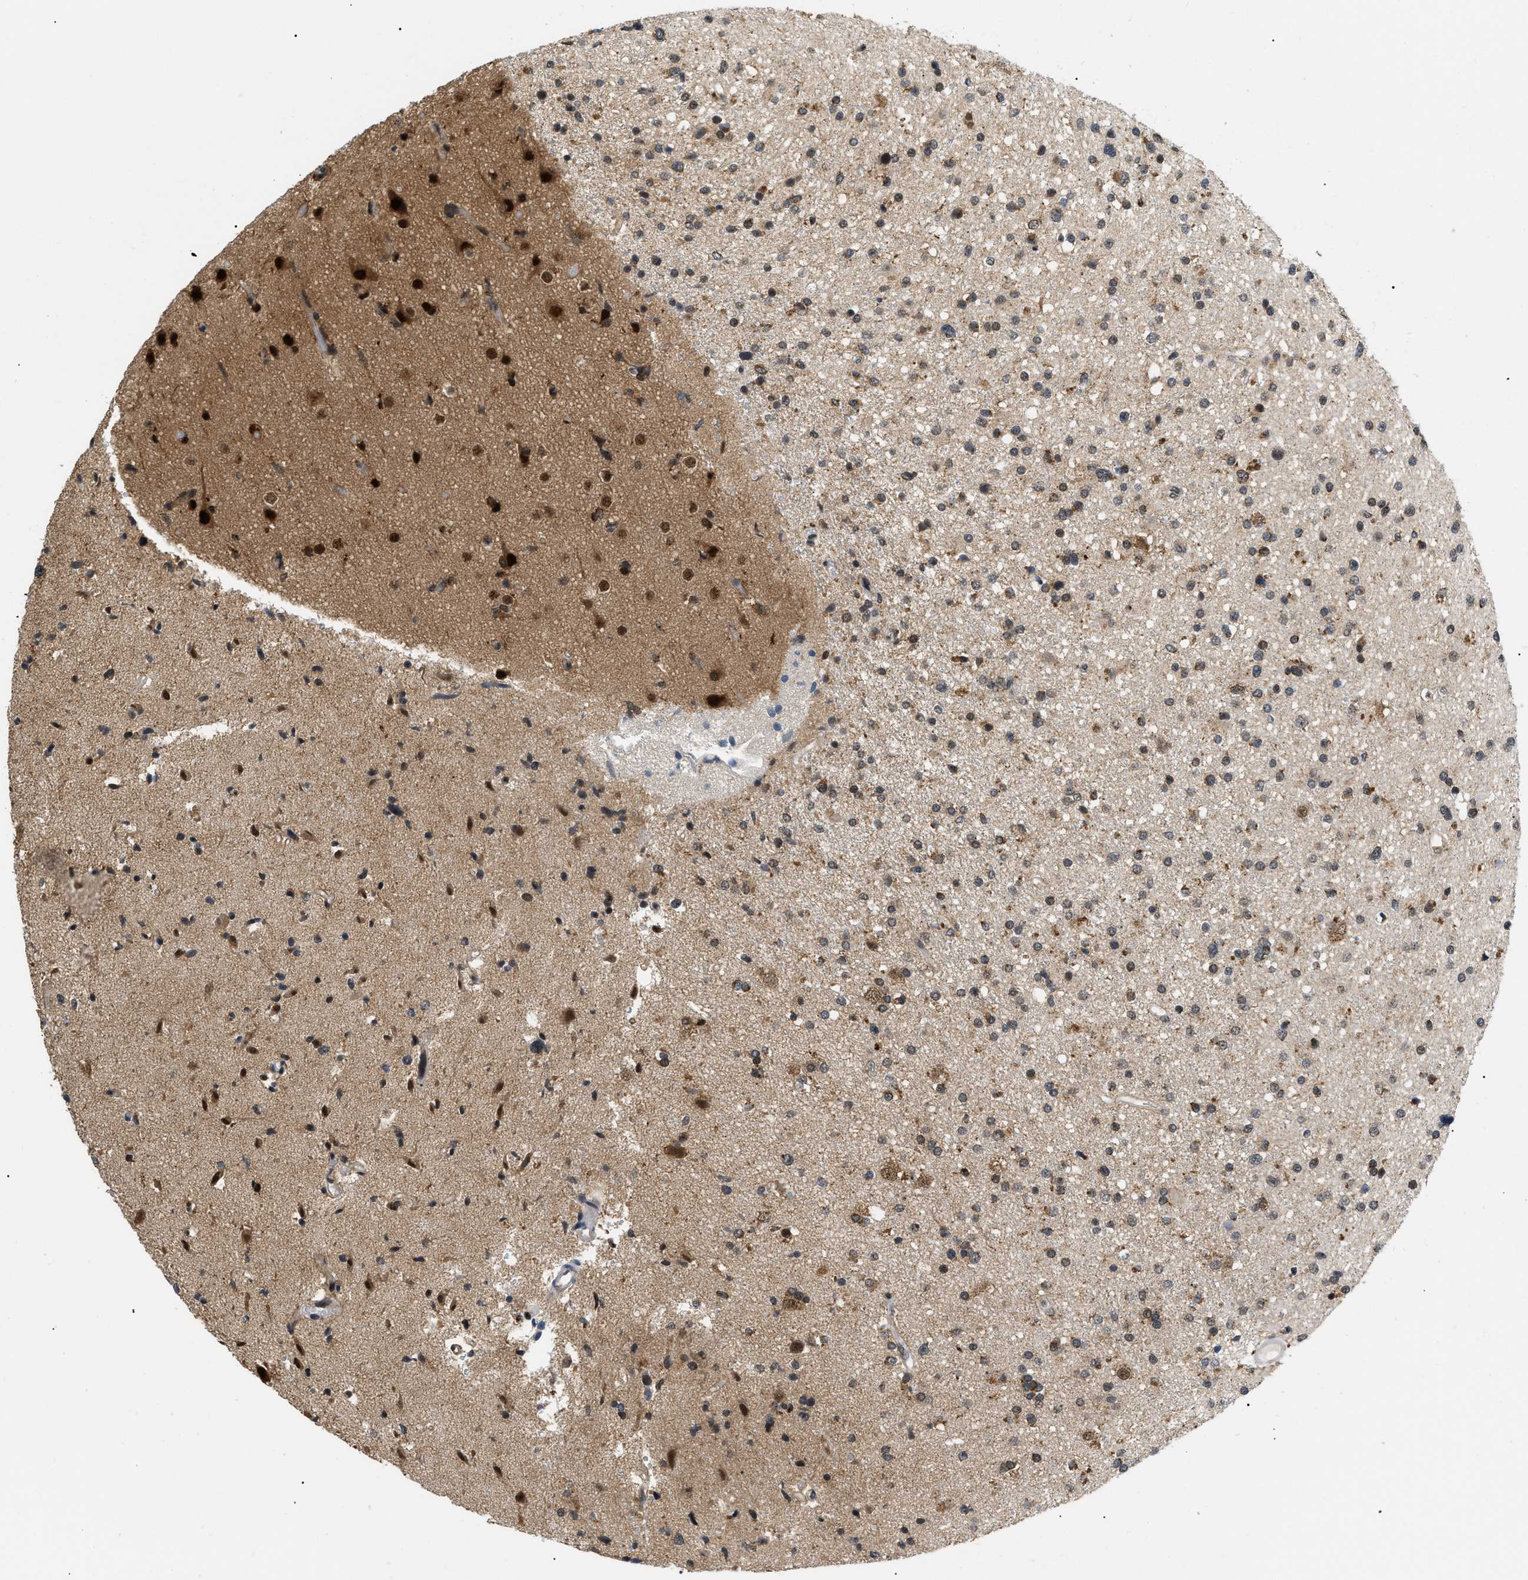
{"staining": {"intensity": "moderate", "quantity": "25%-75%", "location": "cytoplasmic/membranous,nuclear"}, "tissue": "glioma", "cell_type": "Tumor cells", "image_type": "cancer", "snomed": [{"axis": "morphology", "description": "Glioma, malignant, High grade"}, {"axis": "topography", "description": "Brain"}], "caption": "Protein expression analysis of glioma exhibits moderate cytoplasmic/membranous and nuclear staining in approximately 25%-75% of tumor cells.", "gene": "ZBTB11", "patient": {"sex": "male", "age": 33}}